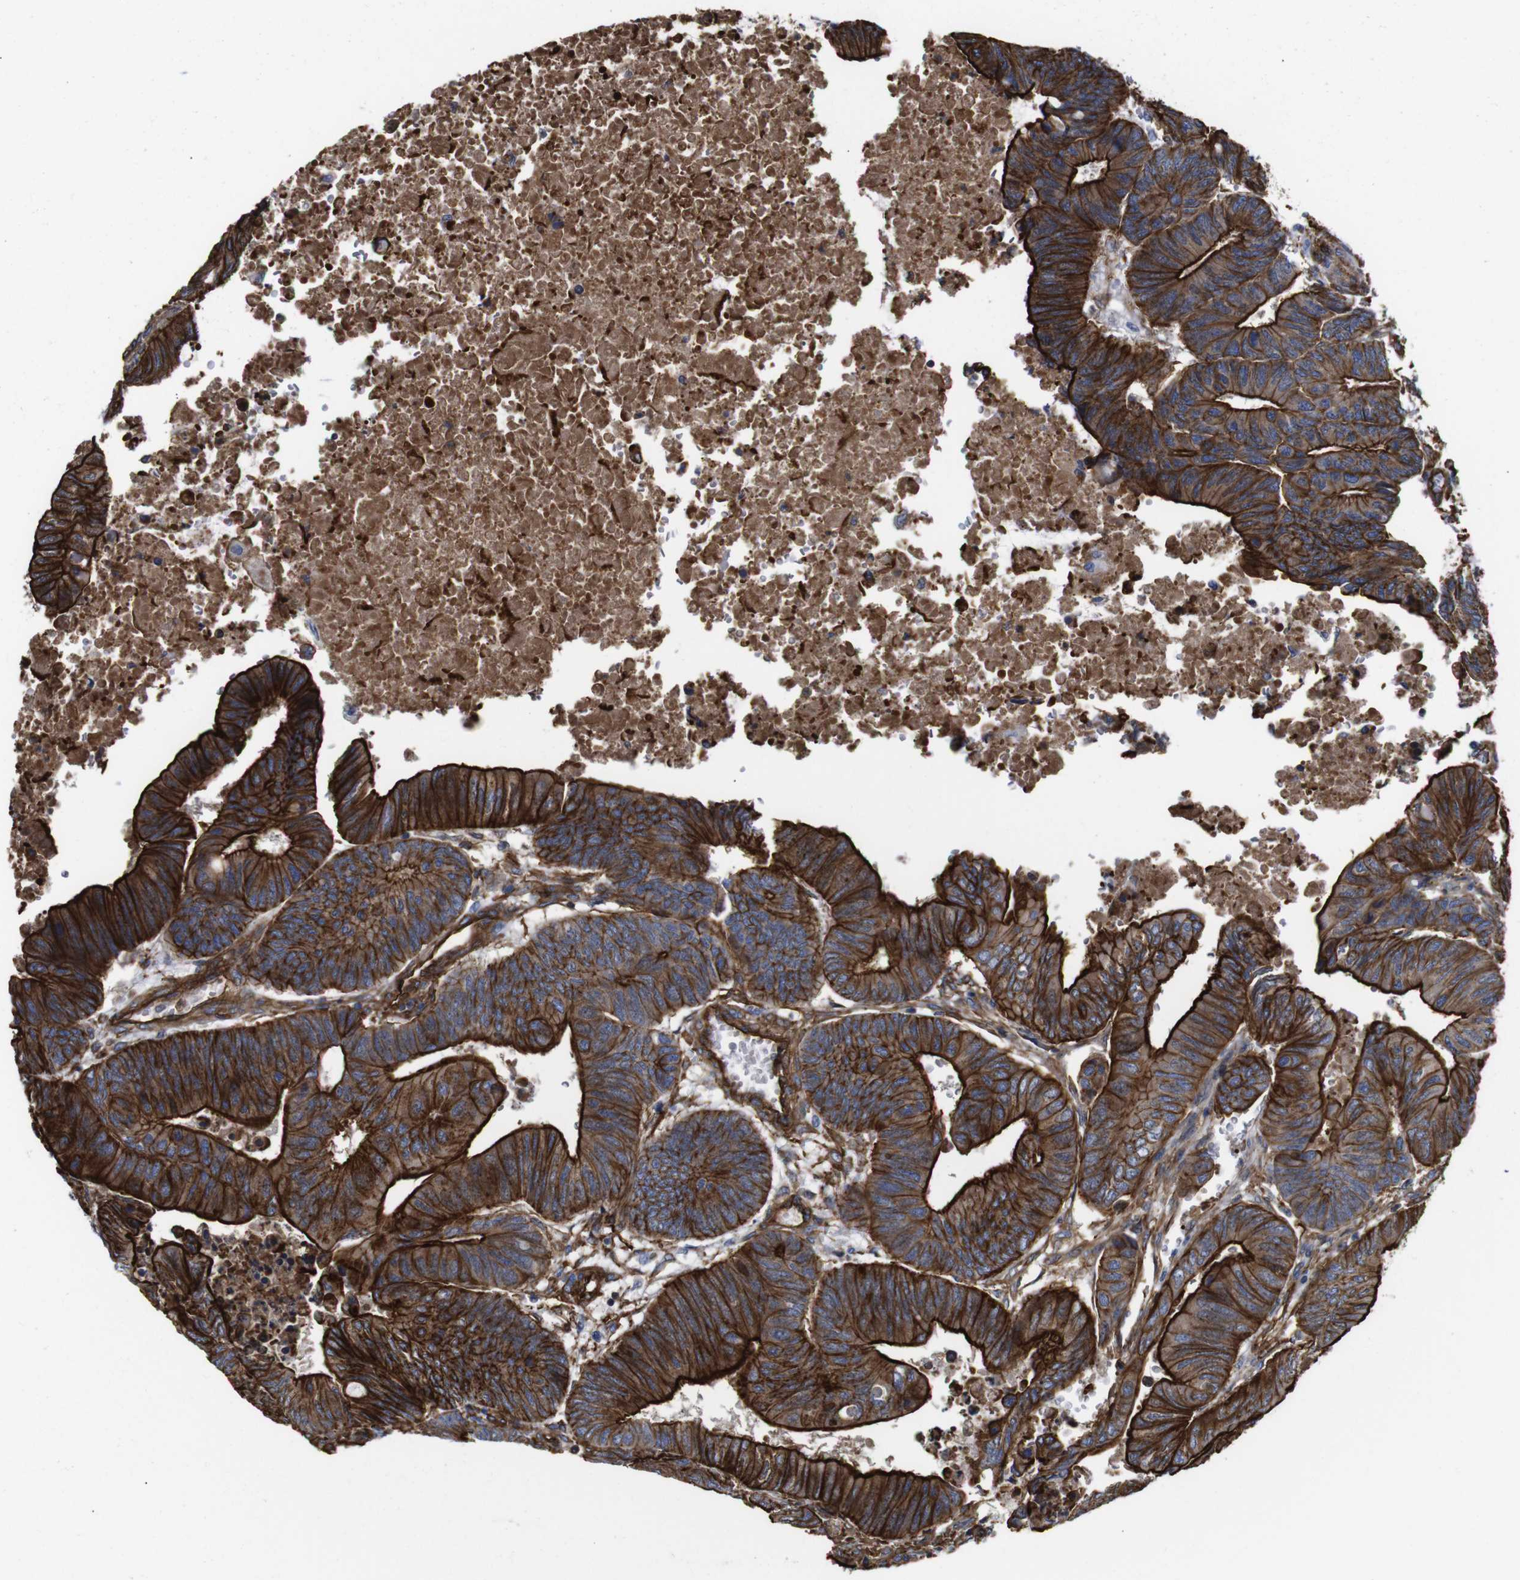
{"staining": {"intensity": "strong", "quantity": ">75%", "location": "cytoplasmic/membranous"}, "tissue": "colorectal cancer", "cell_type": "Tumor cells", "image_type": "cancer", "snomed": [{"axis": "morphology", "description": "Normal tissue, NOS"}, {"axis": "morphology", "description": "Adenocarcinoma, NOS"}, {"axis": "topography", "description": "Rectum"}, {"axis": "topography", "description": "Peripheral nerve tissue"}], "caption": "Colorectal adenocarcinoma was stained to show a protein in brown. There is high levels of strong cytoplasmic/membranous staining in approximately >75% of tumor cells.", "gene": "SPTBN1", "patient": {"sex": "male", "age": 92}}